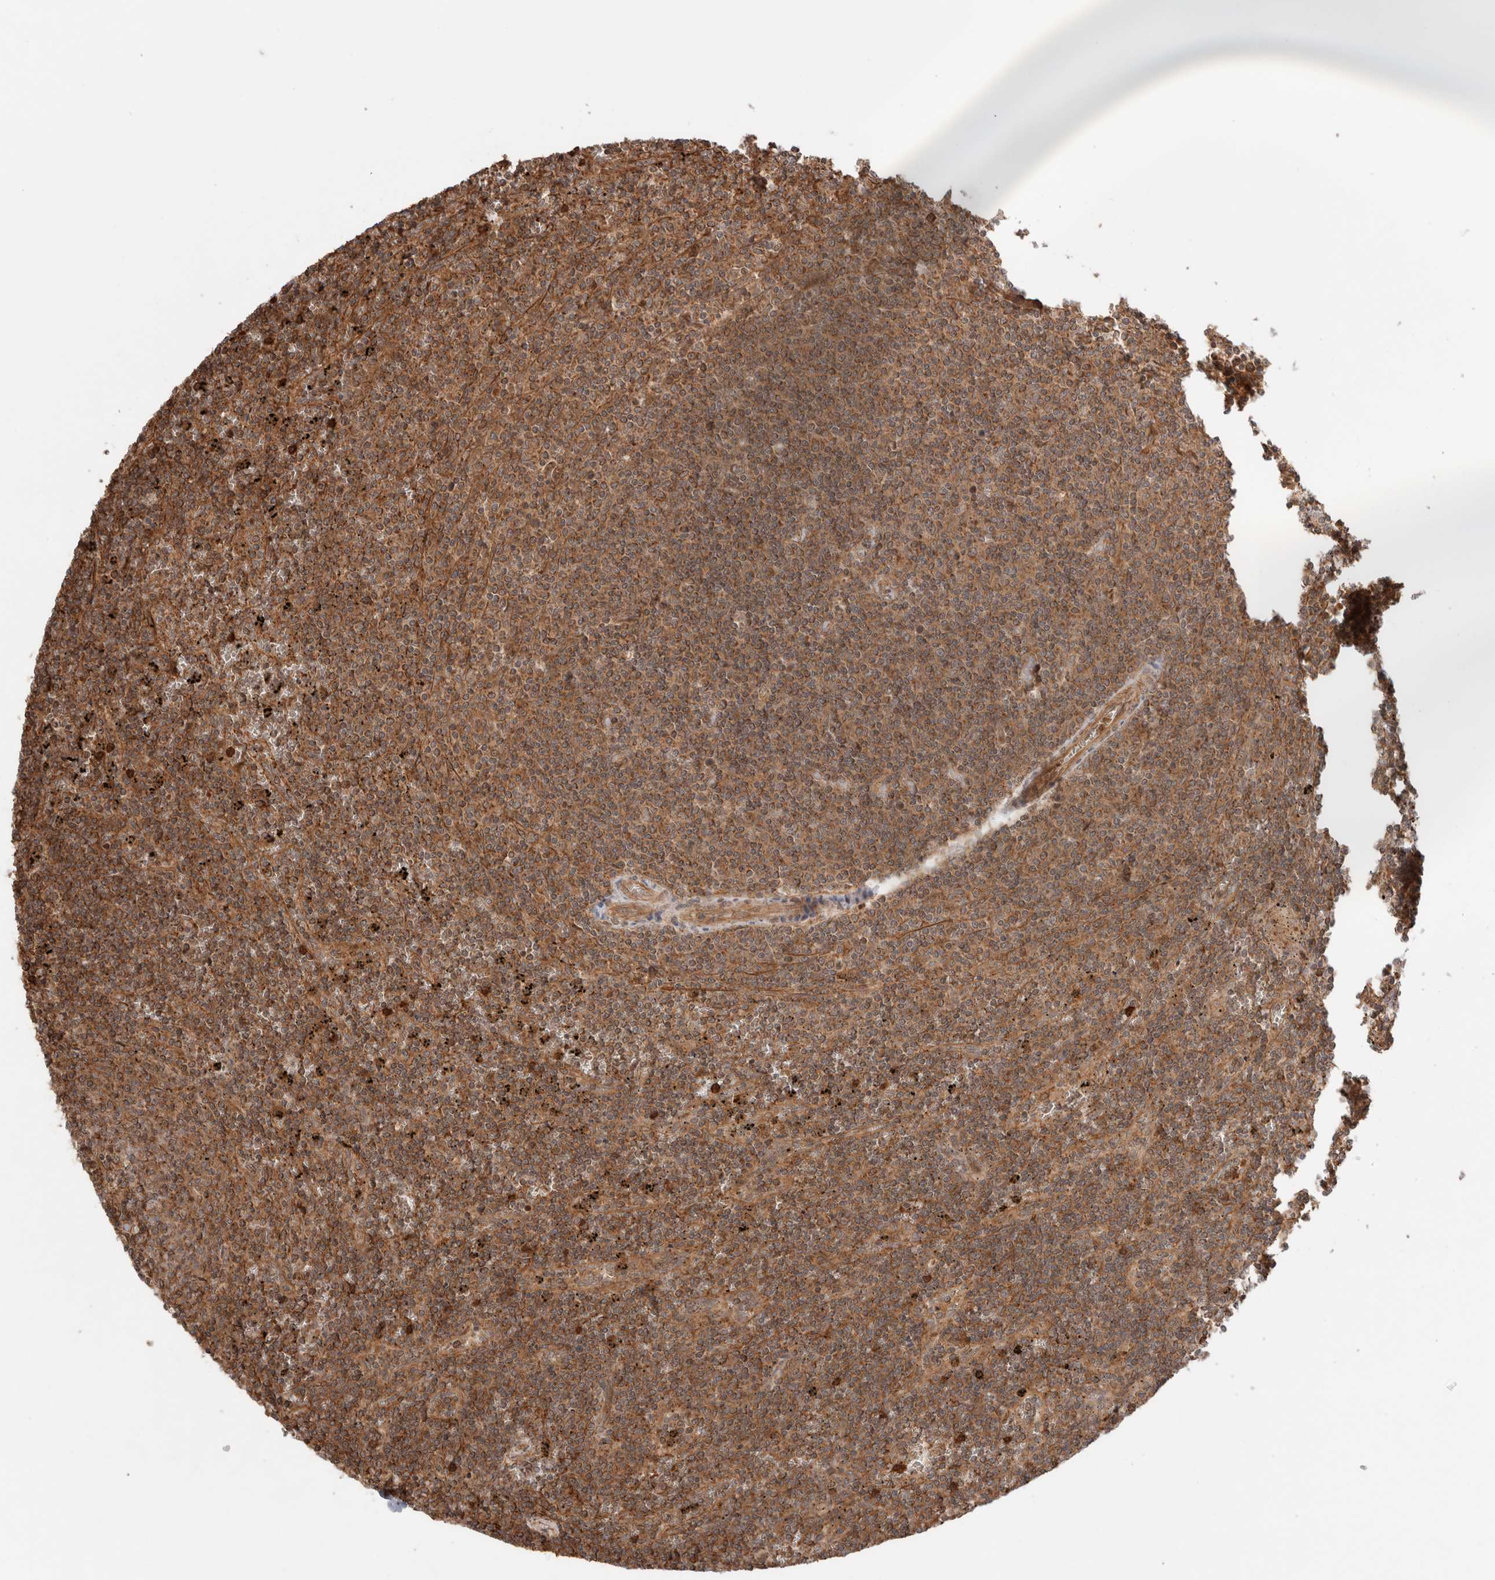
{"staining": {"intensity": "moderate", "quantity": ">75%", "location": "cytoplasmic/membranous"}, "tissue": "lymphoma", "cell_type": "Tumor cells", "image_type": "cancer", "snomed": [{"axis": "morphology", "description": "Malignant lymphoma, non-Hodgkin's type, Low grade"}, {"axis": "topography", "description": "Spleen"}], "caption": "This photomicrograph exhibits IHC staining of malignant lymphoma, non-Hodgkin's type (low-grade), with medium moderate cytoplasmic/membranous expression in about >75% of tumor cells.", "gene": "ZNF649", "patient": {"sex": "female", "age": 50}}